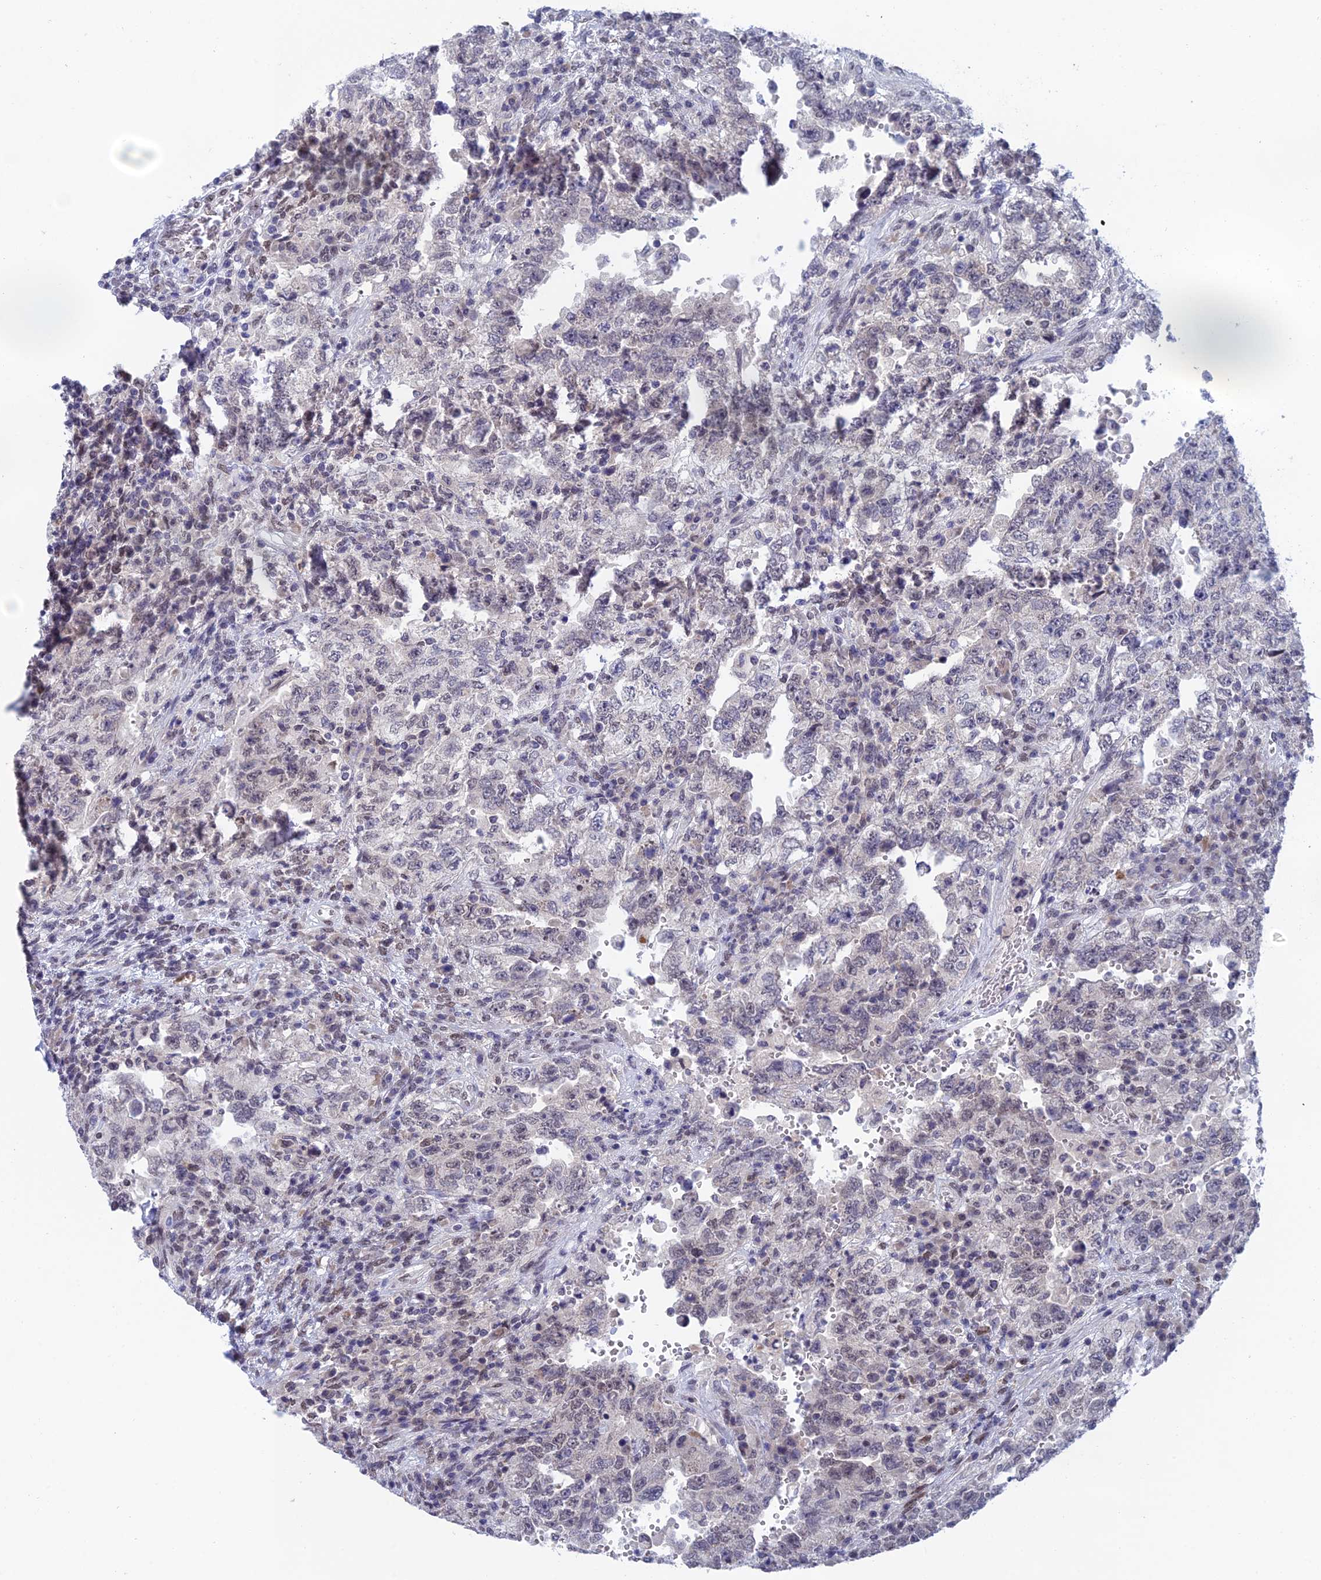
{"staining": {"intensity": "weak", "quantity": "<25%", "location": "nuclear"}, "tissue": "testis cancer", "cell_type": "Tumor cells", "image_type": "cancer", "snomed": [{"axis": "morphology", "description": "Carcinoma, Embryonal, NOS"}, {"axis": "topography", "description": "Testis"}], "caption": "Immunohistochemical staining of human testis cancer reveals no significant staining in tumor cells. Nuclei are stained in blue.", "gene": "NABP2", "patient": {"sex": "male", "age": 26}}